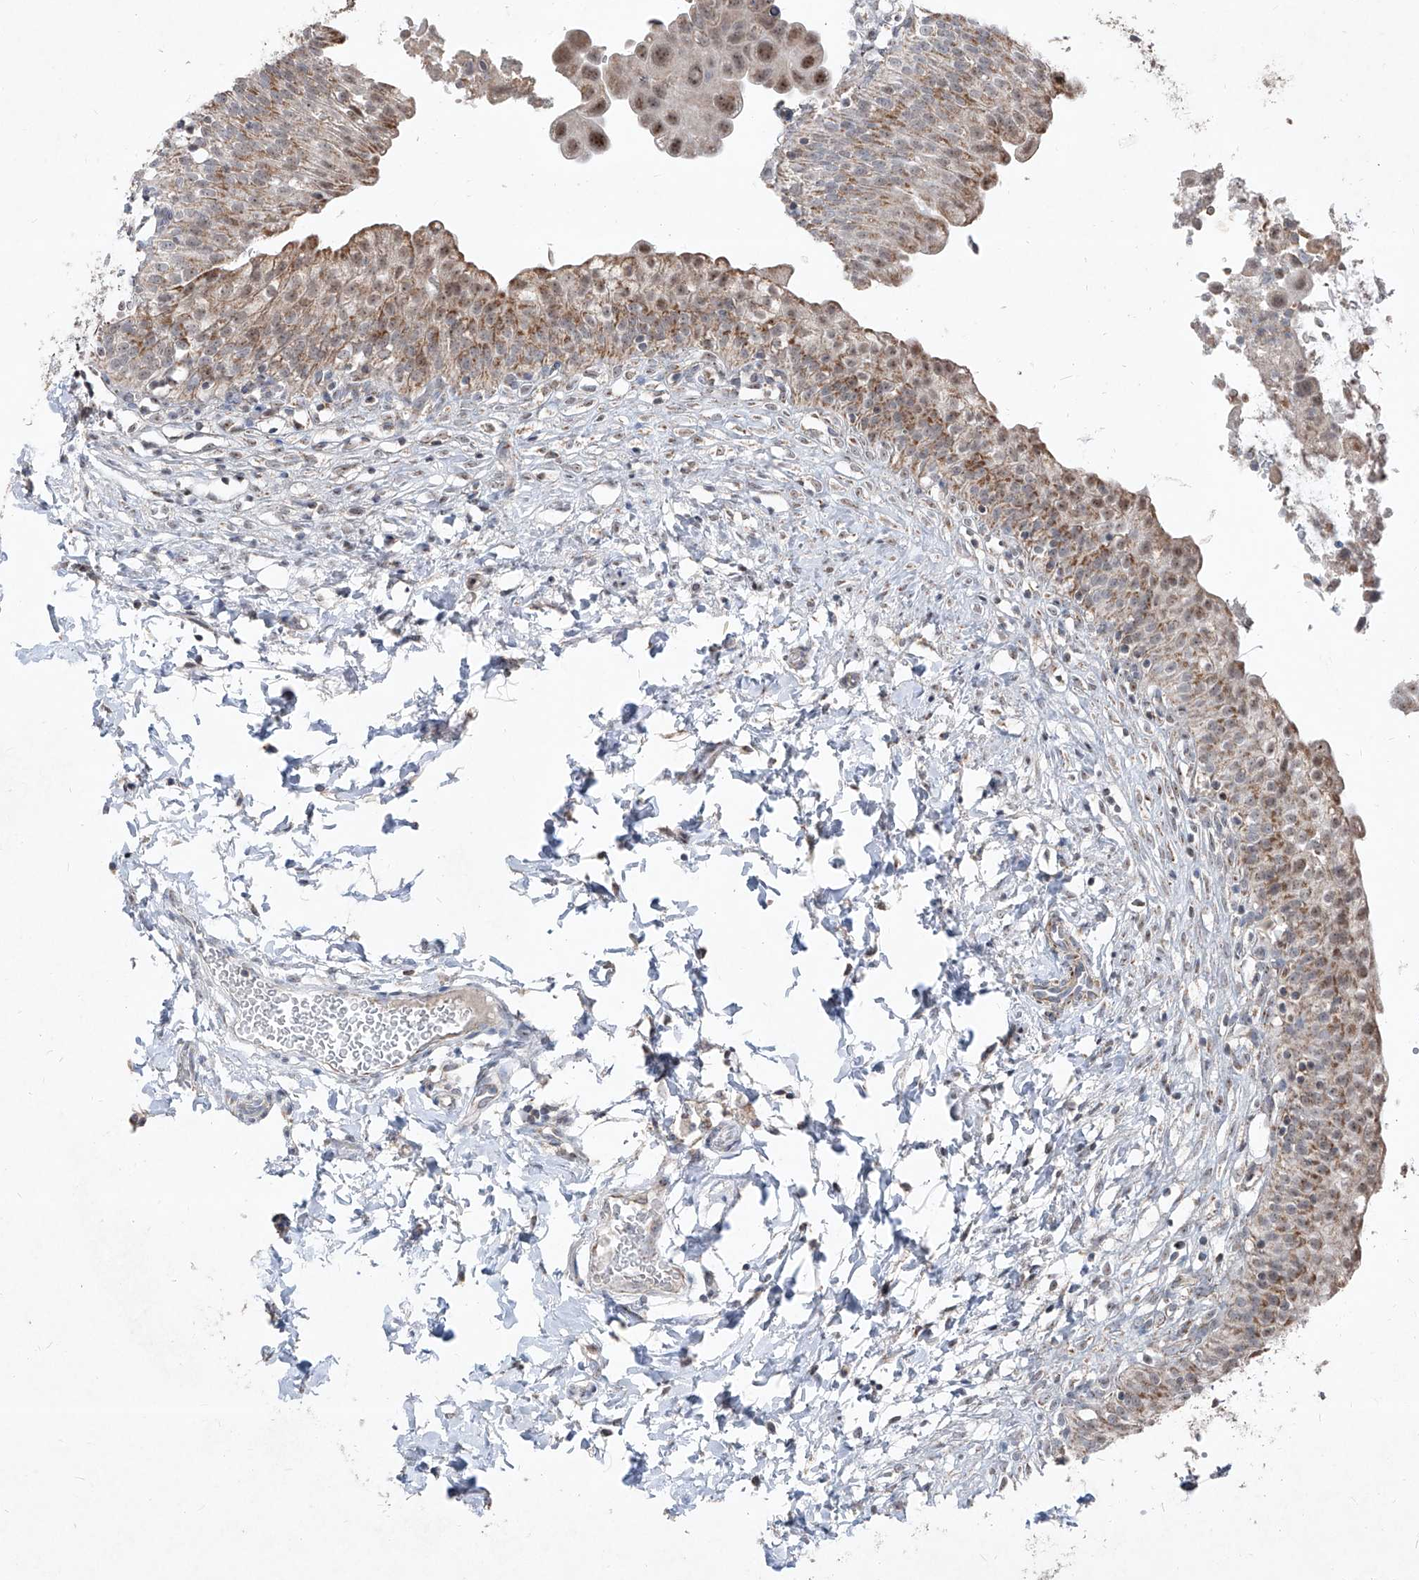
{"staining": {"intensity": "moderate", "quantity": ">75%", "location": "cytoplasmic/membranous"}, "tissue": "urinary bladder", "cell_type": "Urothelial cells", "image_type": "normal", "snomed": [{"axis": "morphology", "description": "Normal tissue, NOS"}, {"axis": "topography", "description": "Urinary bladder"}], "caption": "This photomicrograph demonstrates immunohistochemistry staining of normal urinary bladder, with medium moderate cytoplasmic/membranous expression in about >75% of urothelial cells.", "gene": "NDUFB3", "patient": {"sex": "male", "age": 55}}